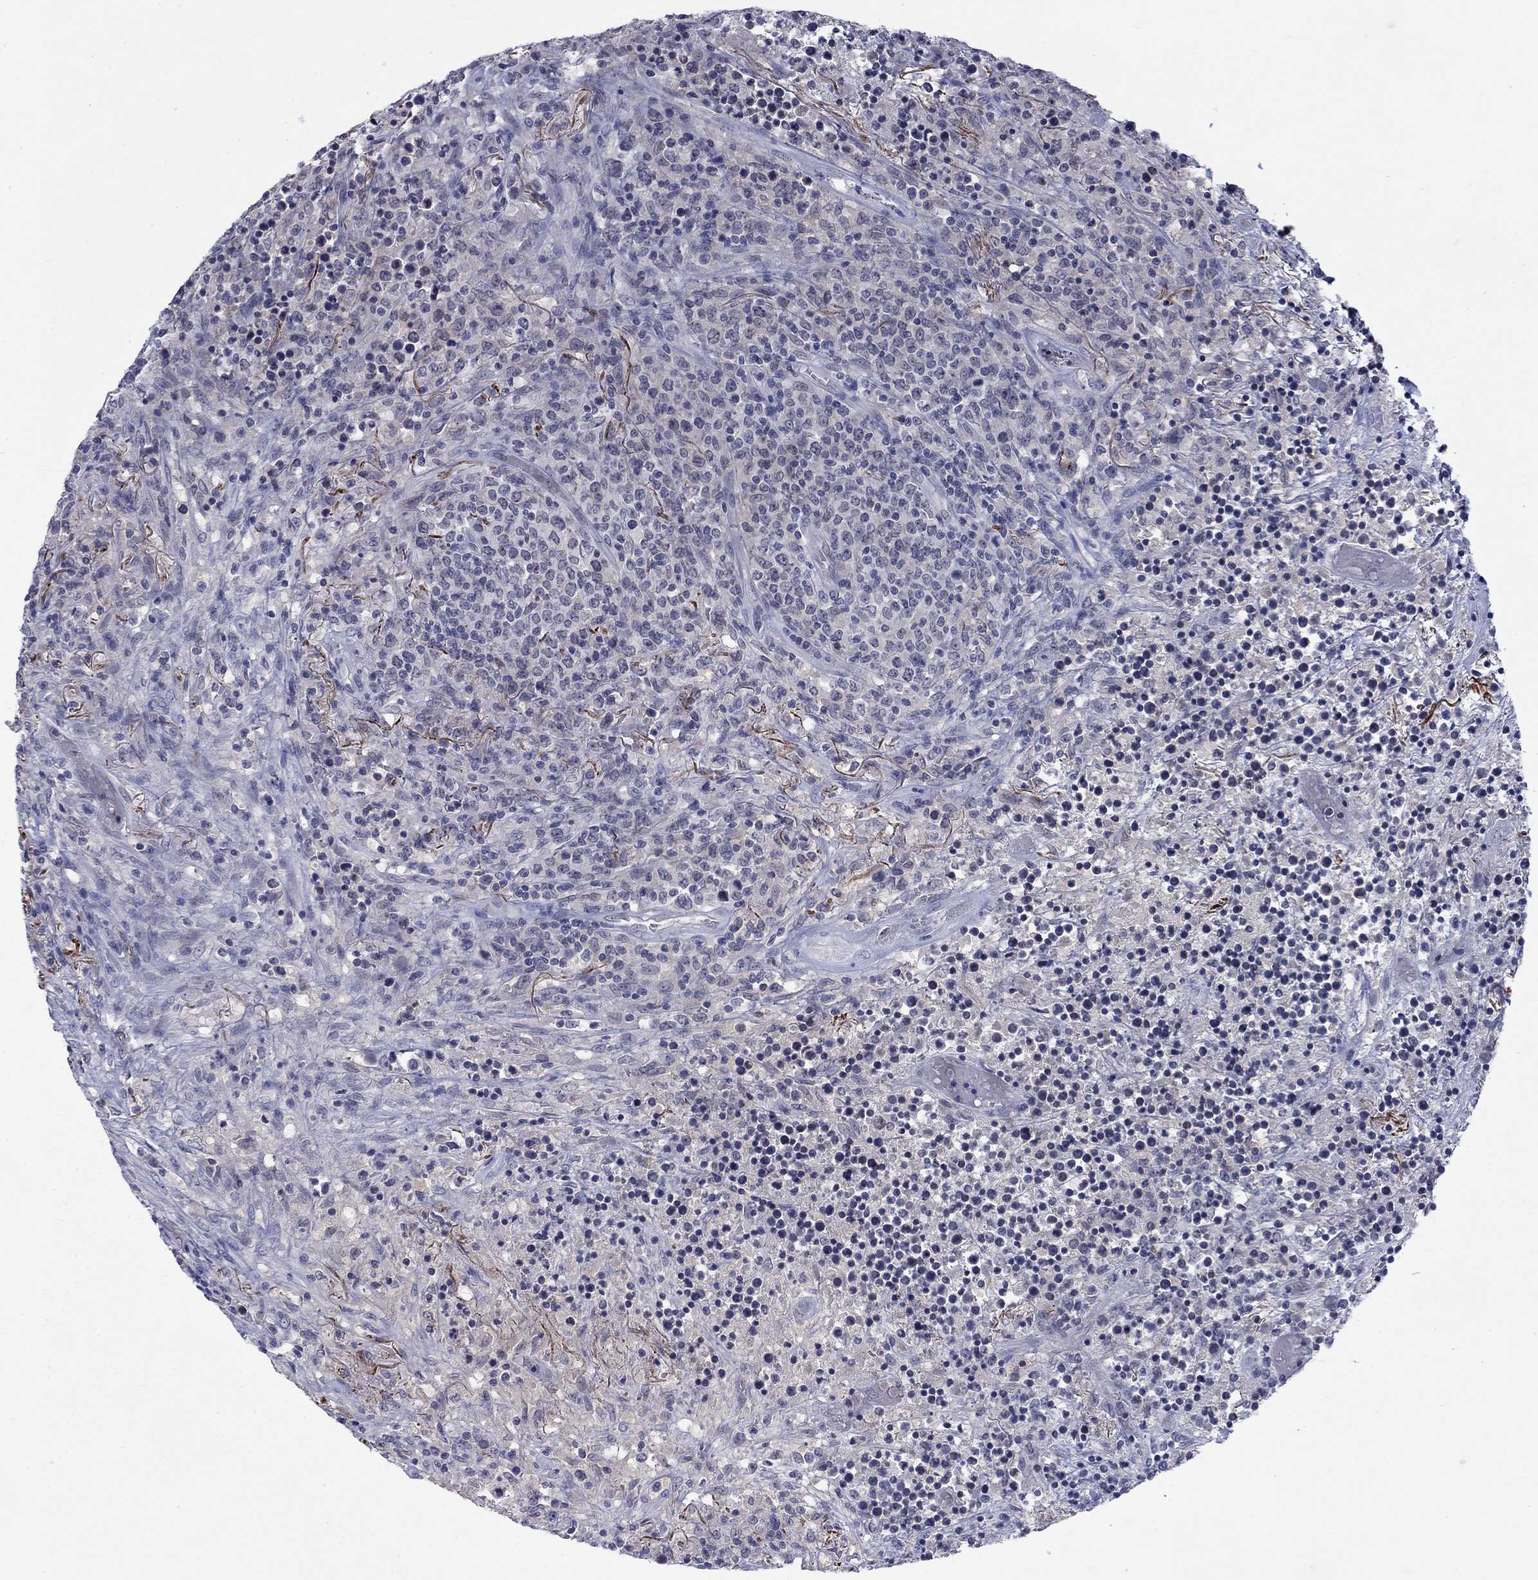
{"staining": {"intensity": "negative", "quantity": "none", "location": "none"}, "tissue": "lymphoma", "cell_type": "Tumor cells", "image_type": "cancer", "snomed": [{"axis": "morphology", "description": "Malignant lymphoma, non-Hodgkin's type, High grade"}, {"axis": "topography", "description": "Lung"}], "caption": "High power microscopy histopathology image of an immunohistochemistry (IHC) micrograph of lymphoma, revealing no significant staining in tumor cells.", "gene": "NSMF", "patient": {"sex": "male", "age": 79}}